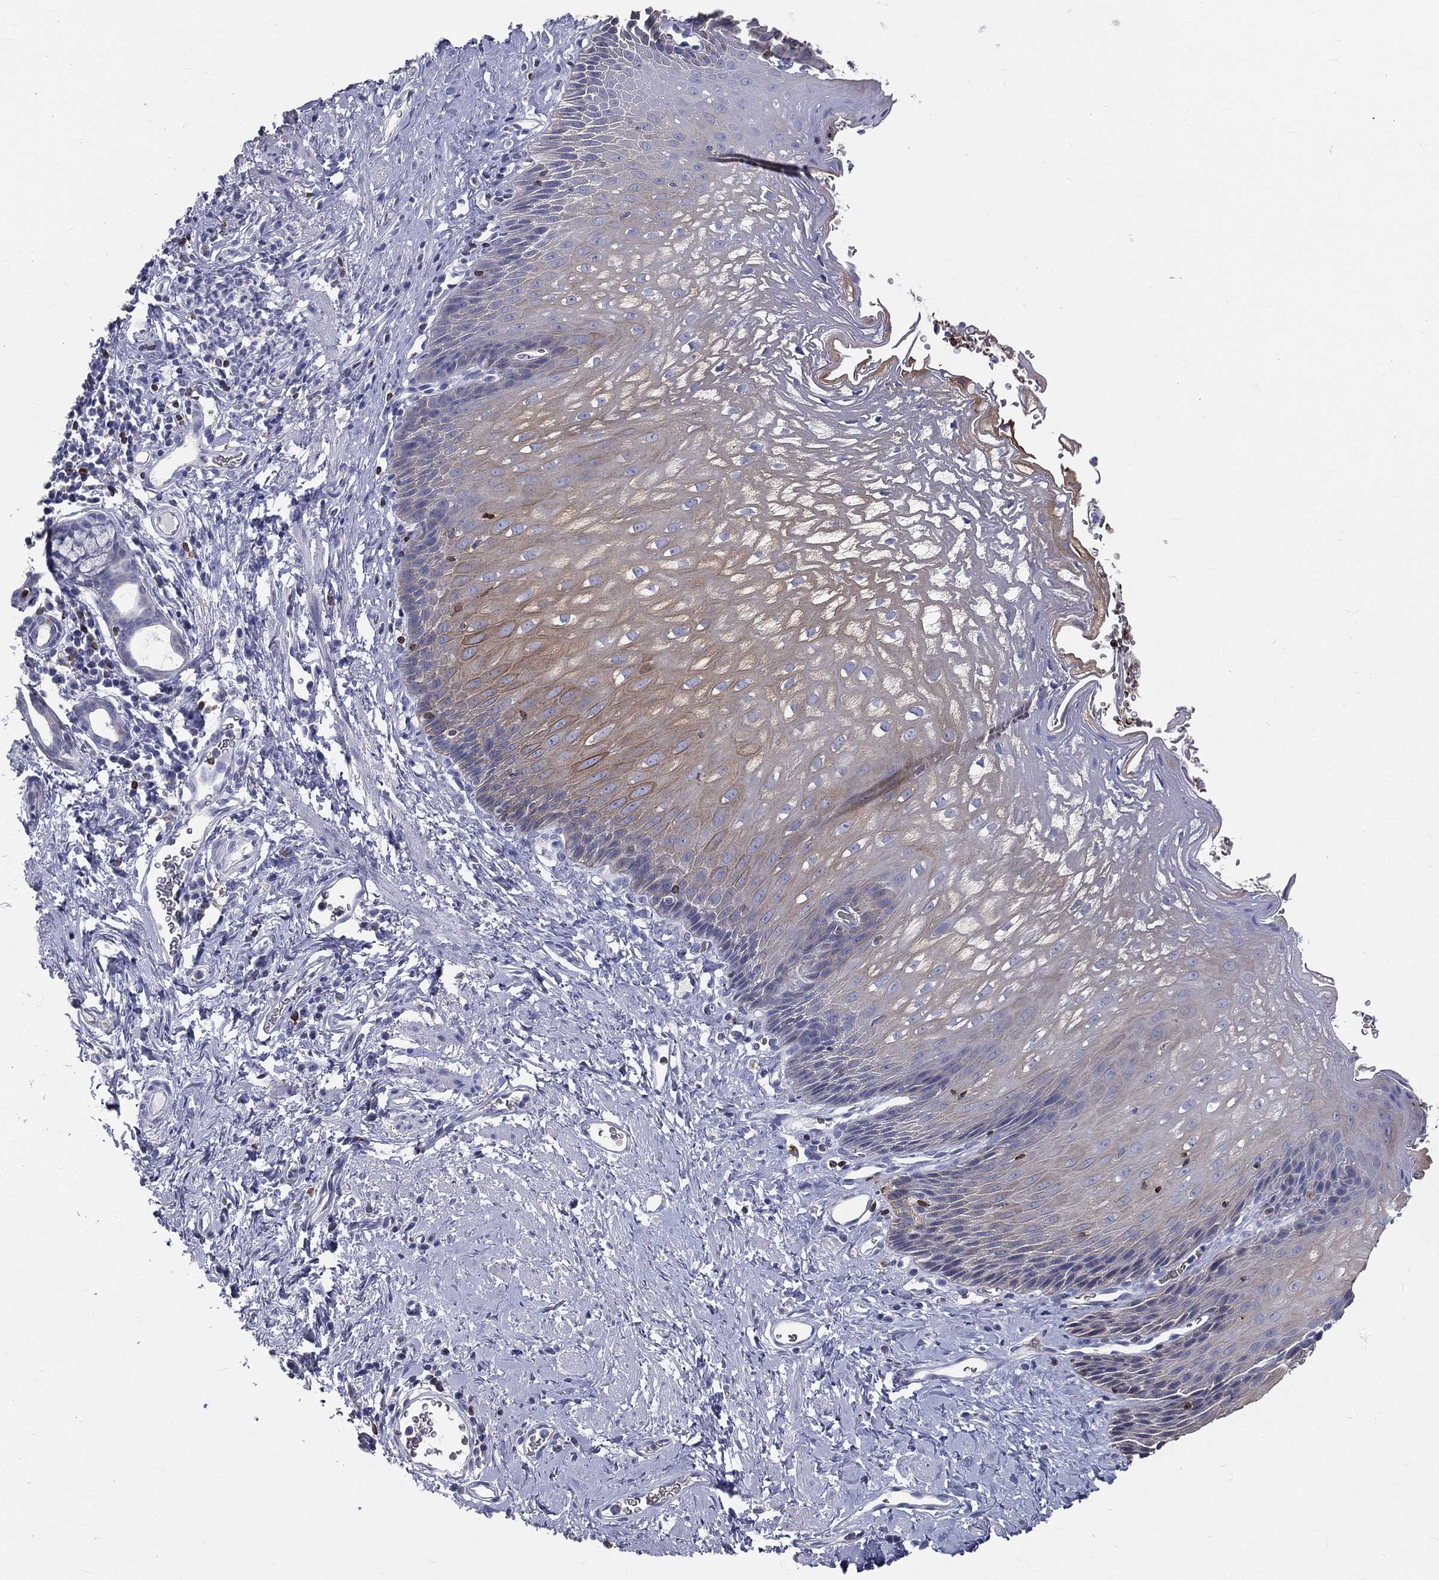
{"staining": {"intensity": "moderate", "quantity": "25%-75%", "location": "cytoplasmic/membranous"}, "tissue": "esophagus", "cell_type": "Squamous epithelial cells", "image_type": "normal", "snomed": [{"axis": "morphology", "description": "Normal tissue, NOS"}, {"axis": "topography", "description": "Esophagus"}], "caption": "This histopathology image shows immunohistochemistry (IHC) staining of unremarkable esophagus, with medium moderate cytoplasmic/membranous expression in approximately 25%-75% of squamous epithelial cells.", "gene": "CTSW", "patient": {"sex": "male", "age": 64}}